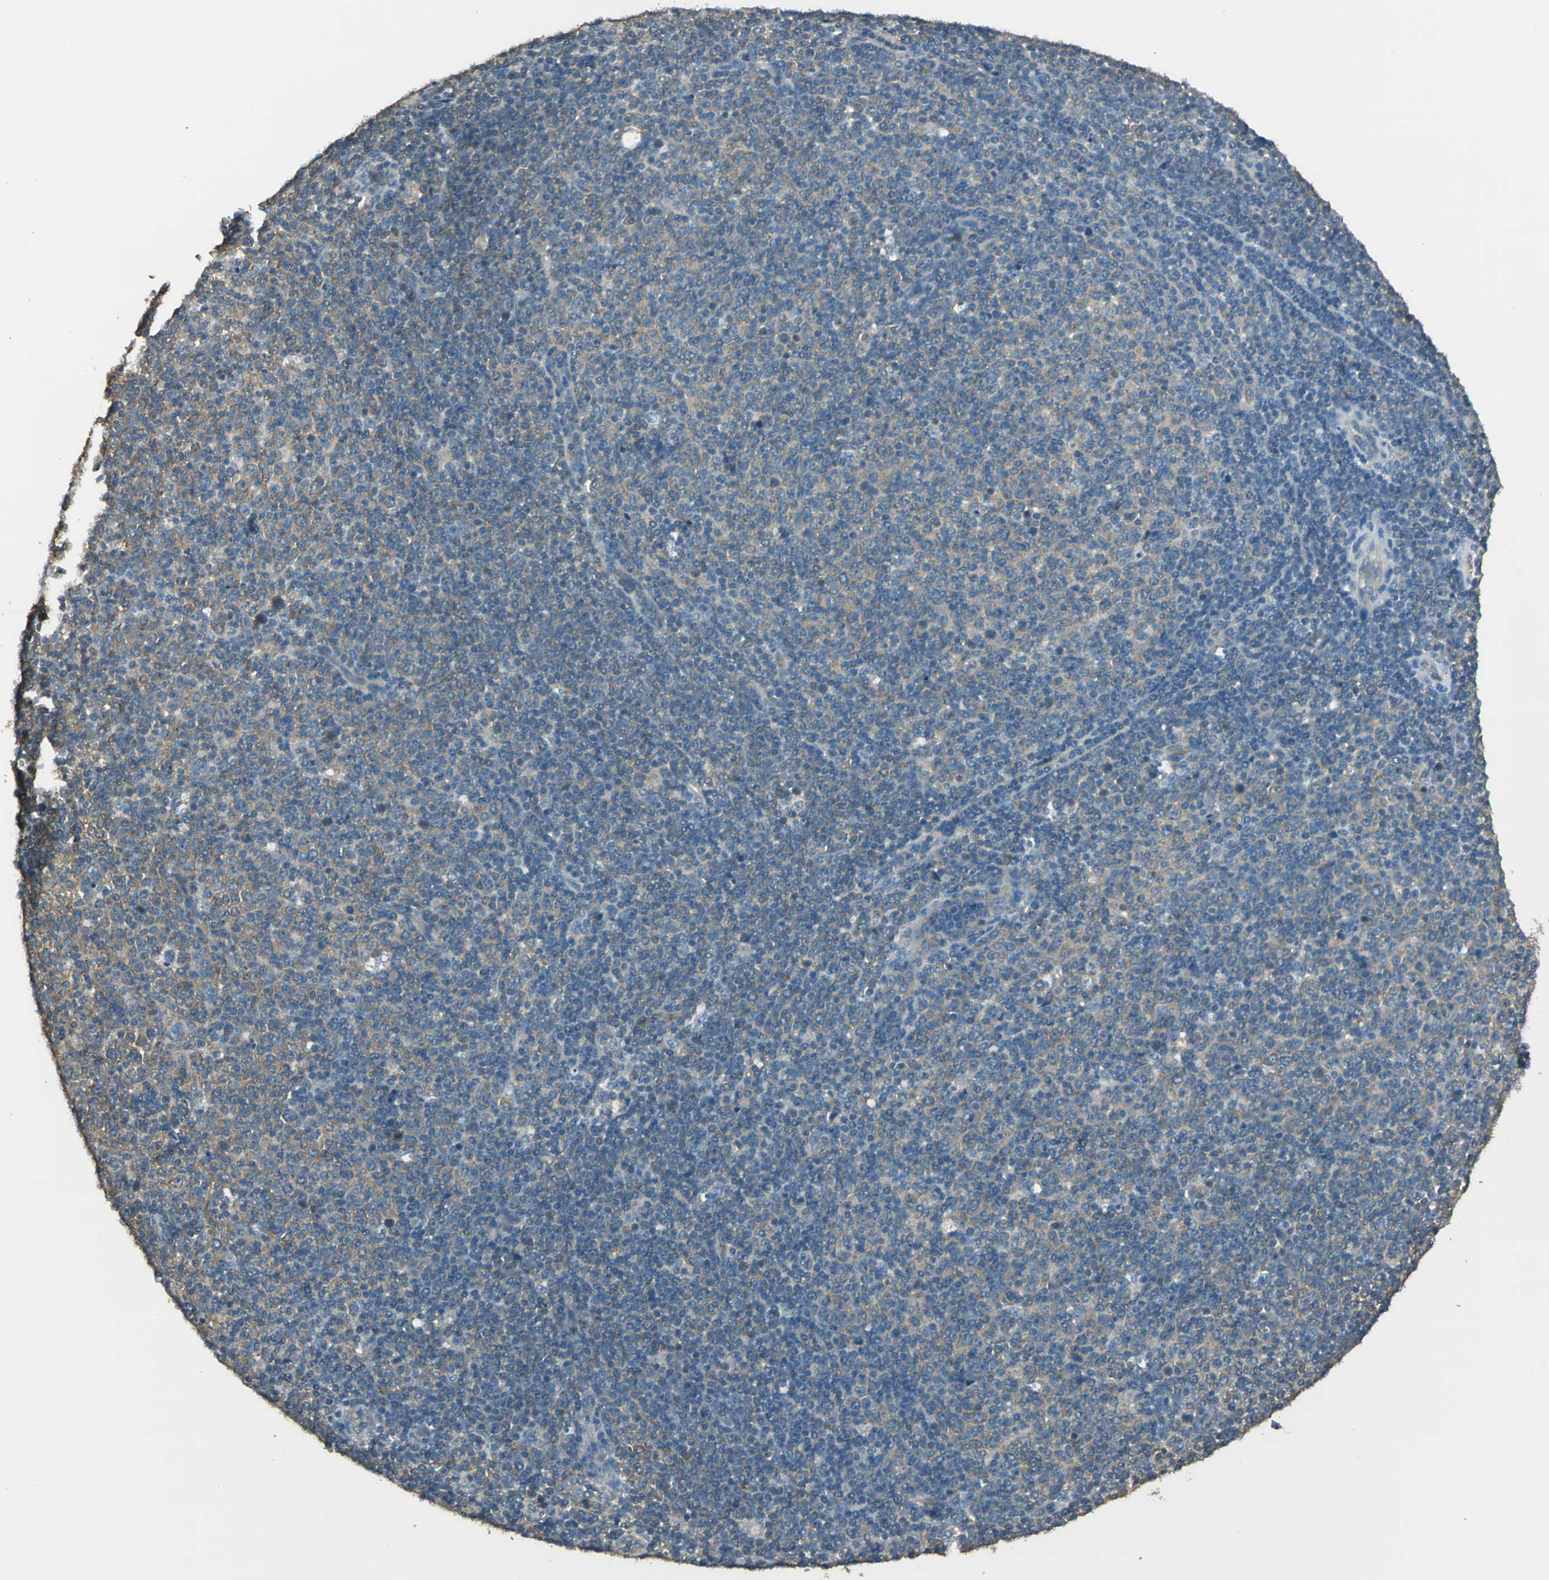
{"staining": {"intensity": "moderate", "quantity": "25%-75%", "location": "cytoplasmic/membranous"}, "tissue": "lymphoma", "cell_type": "Tumor cells", "image_type": "cancer", "snomed": [{"axis": "morphology", "description": "Malignant lymphoma, non-Hodgkin's type, Low grade"}, {"axis": "topography", "description": "Lymph node"}], "caption": "Immunohistochemical staining of lymphoma displays medium levels of moderate cytoplasmic/membranous positivity in about 25%-75% of tumor cells.", "gene": "SHC2", "patient": {"sex": "male", "age": 70}}